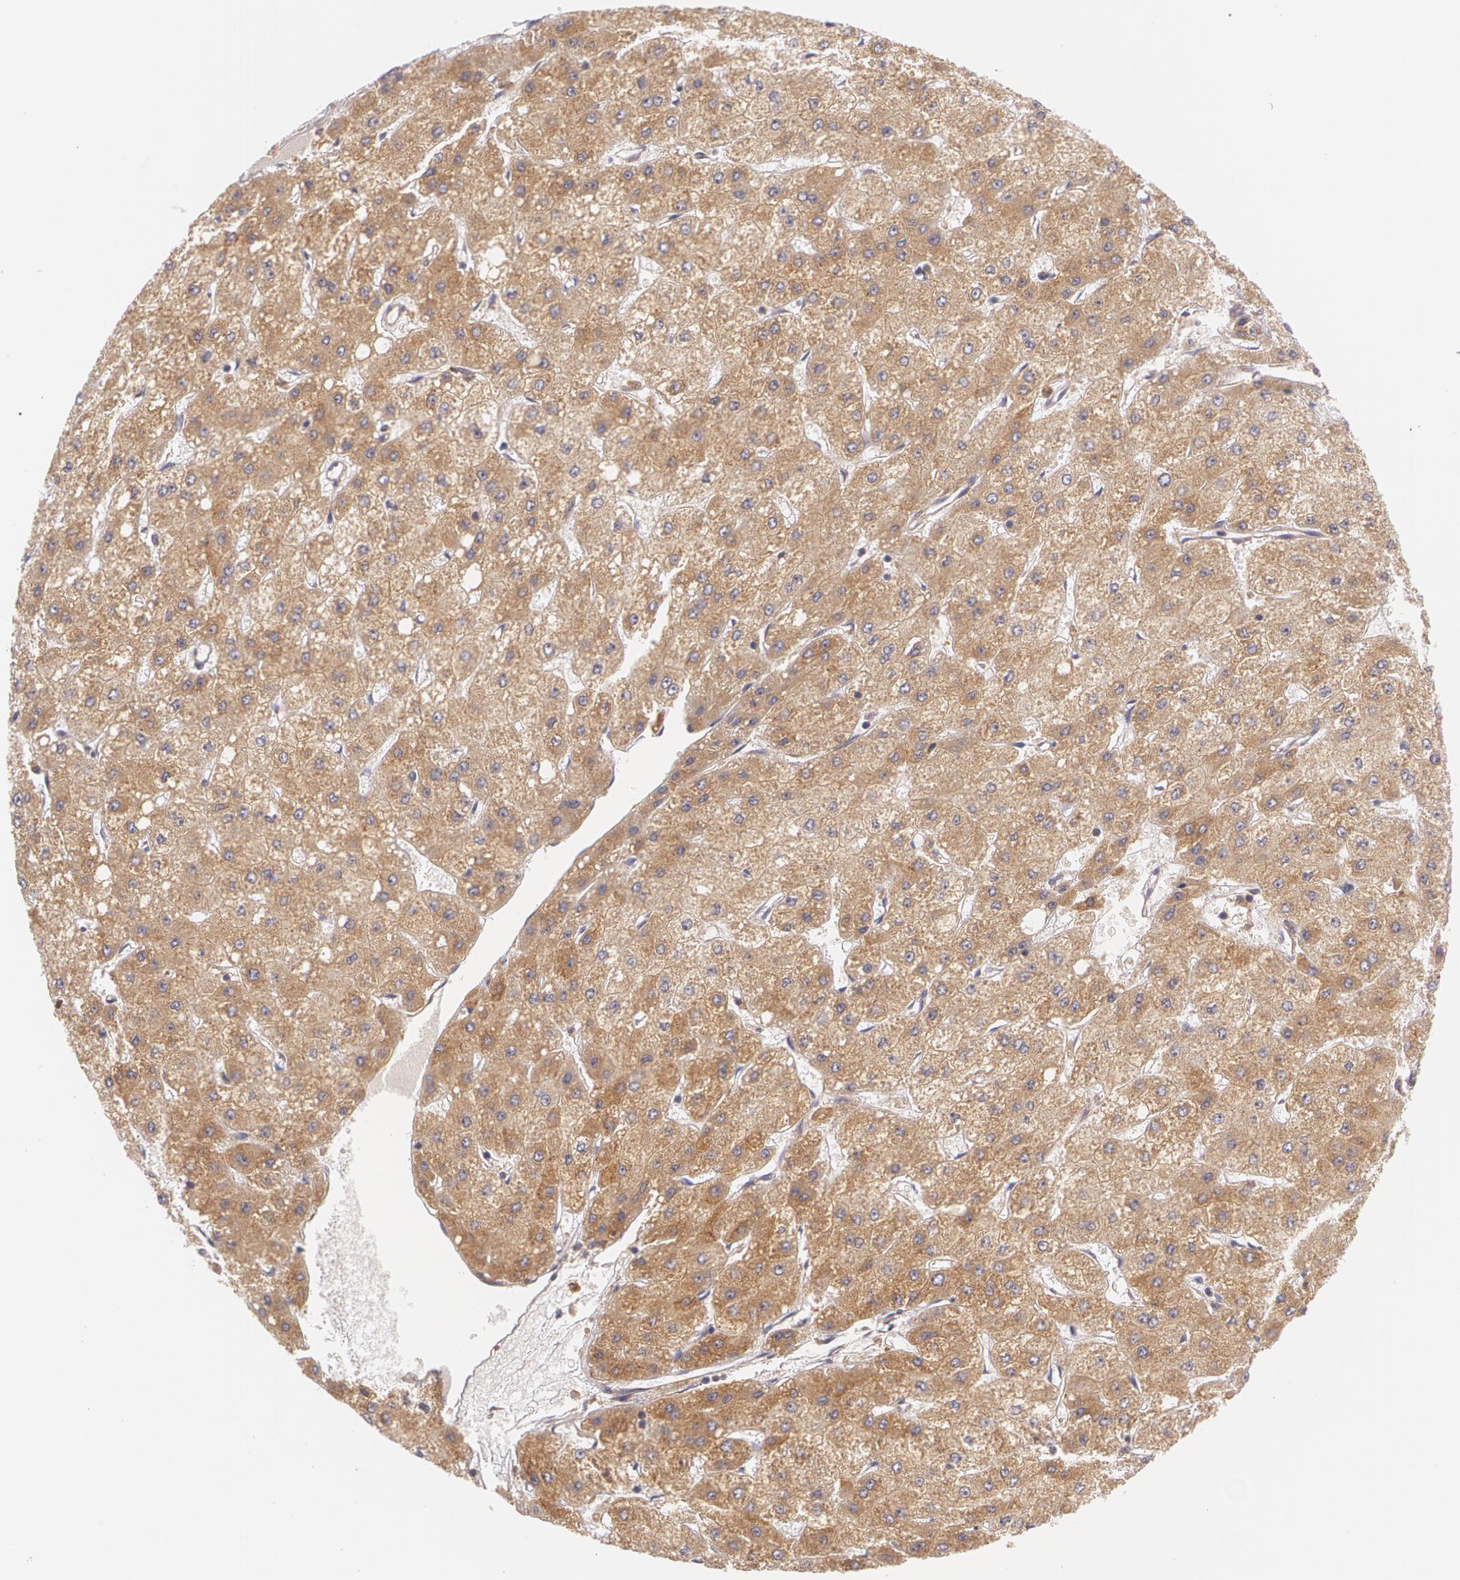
{"staining": {"intensity": "moderate", "quantity": ">75%", "location": "cytoplasmic/membranous"}, "tissue": "liver cancer", "cell_type": "Tumor cells", "image_type": "cancer", "snomed": [{"axis": "morphology", "description": "Carcinoma, Hepatocellular, NOS"}, {"axis": "topography", "description": "Liver"}], "caption": "This histopathology image exhibits immunohistochemistry staining of human liver cancer (hepatocellular carcinoma), with medium moderate cytoplasmic/membranous expression in about >75% of tumor cells.", "gene": "CCL17", "patient": {"sex": "female", "age": 52}}